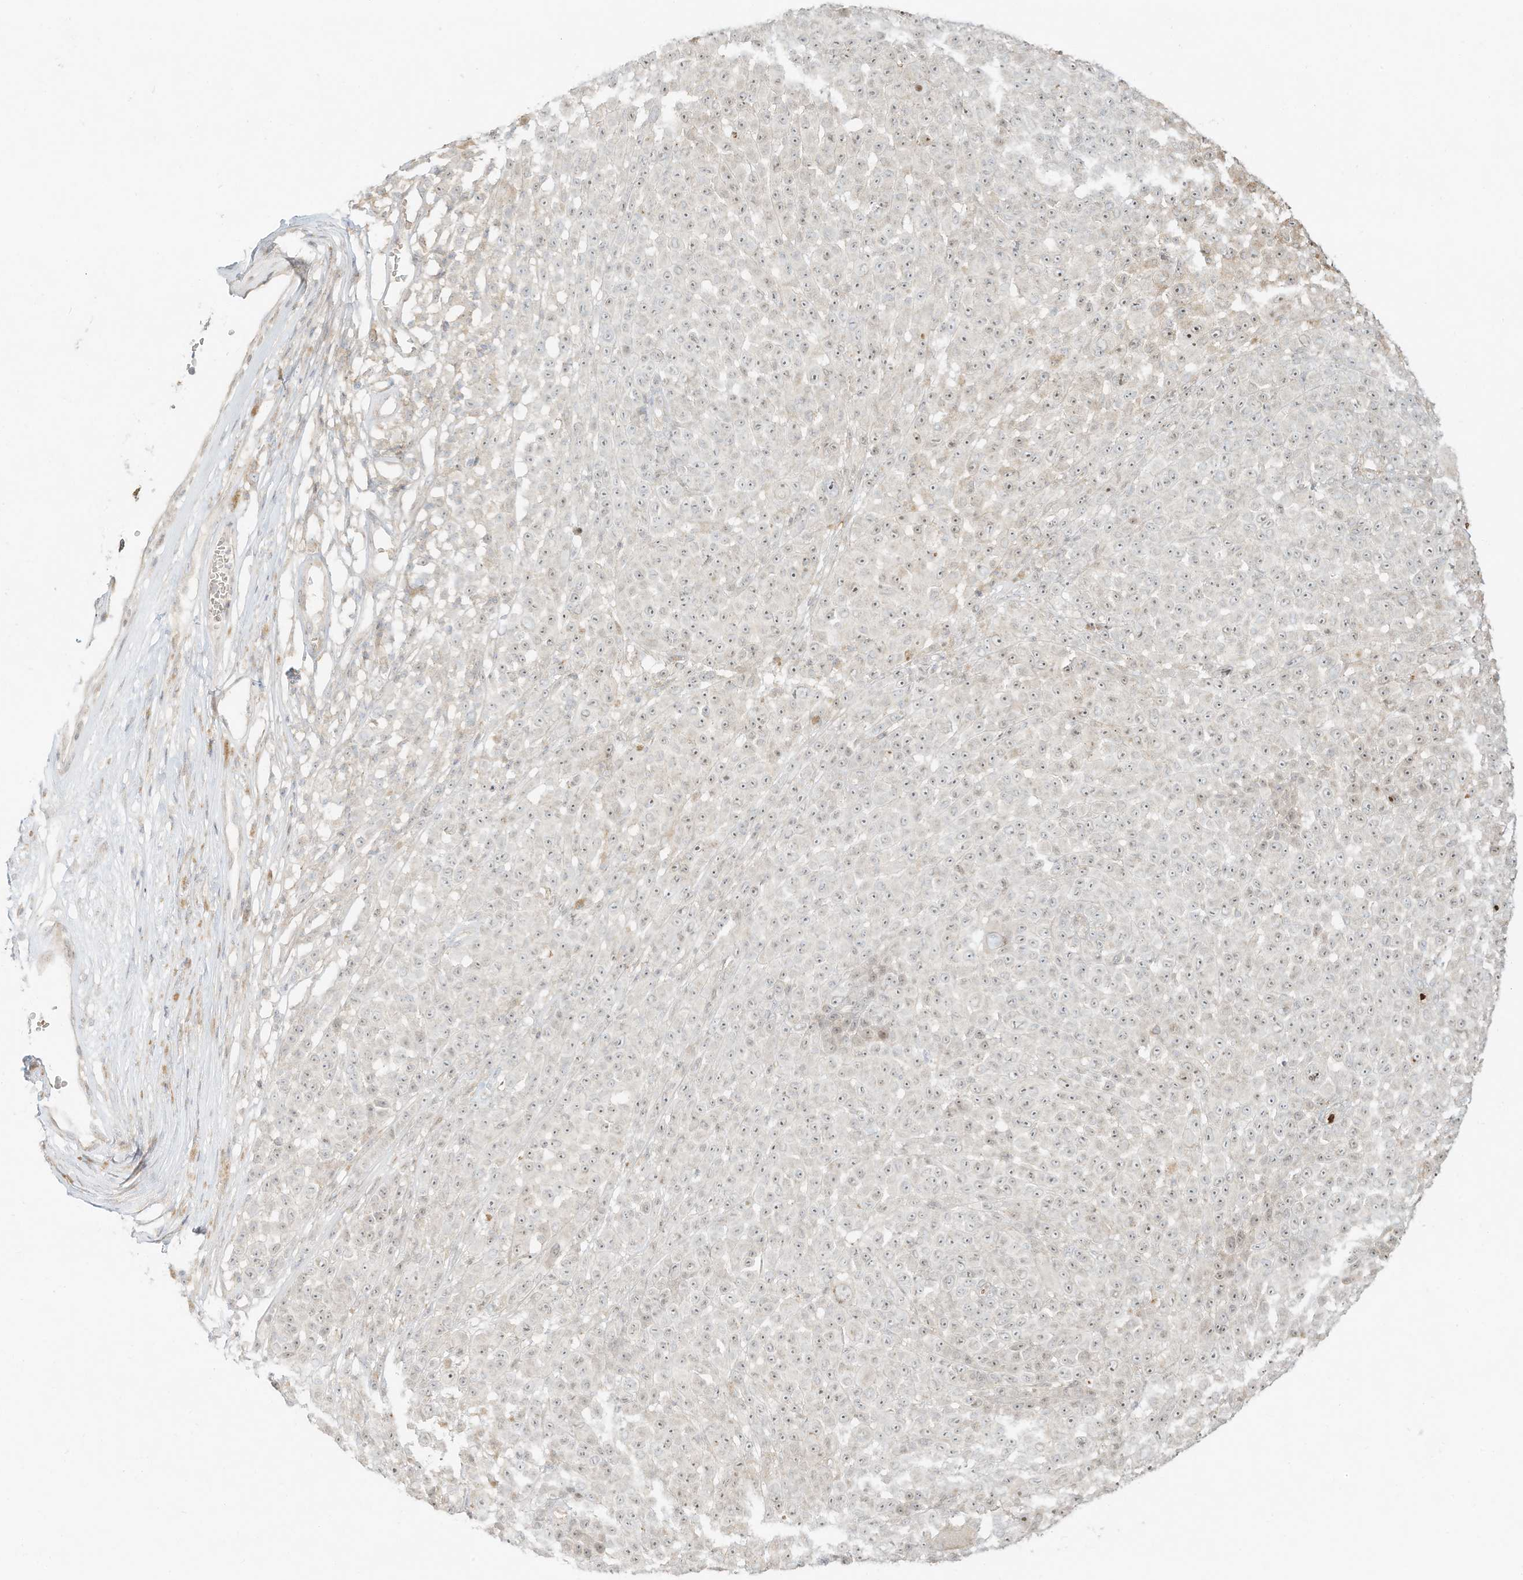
{"staining": {"intensity": "weak", "quantity": "<25%", "location": "nuclear"}, "tissue": "melanoma", "cell_type": "Tumor cells", "image_type": "cancer", "snomed": [{"axis": "morphology", "description": "Malignant melanoma, NOS"}, {"axis": "topography", "description": "Skin"}], "caption": "Human malignant melanoma stained for a protein using immunohistochemistry displays no expression in tumor cells.", "gene": "OFD1", "patient": {"sex": "female", "age": 94}}